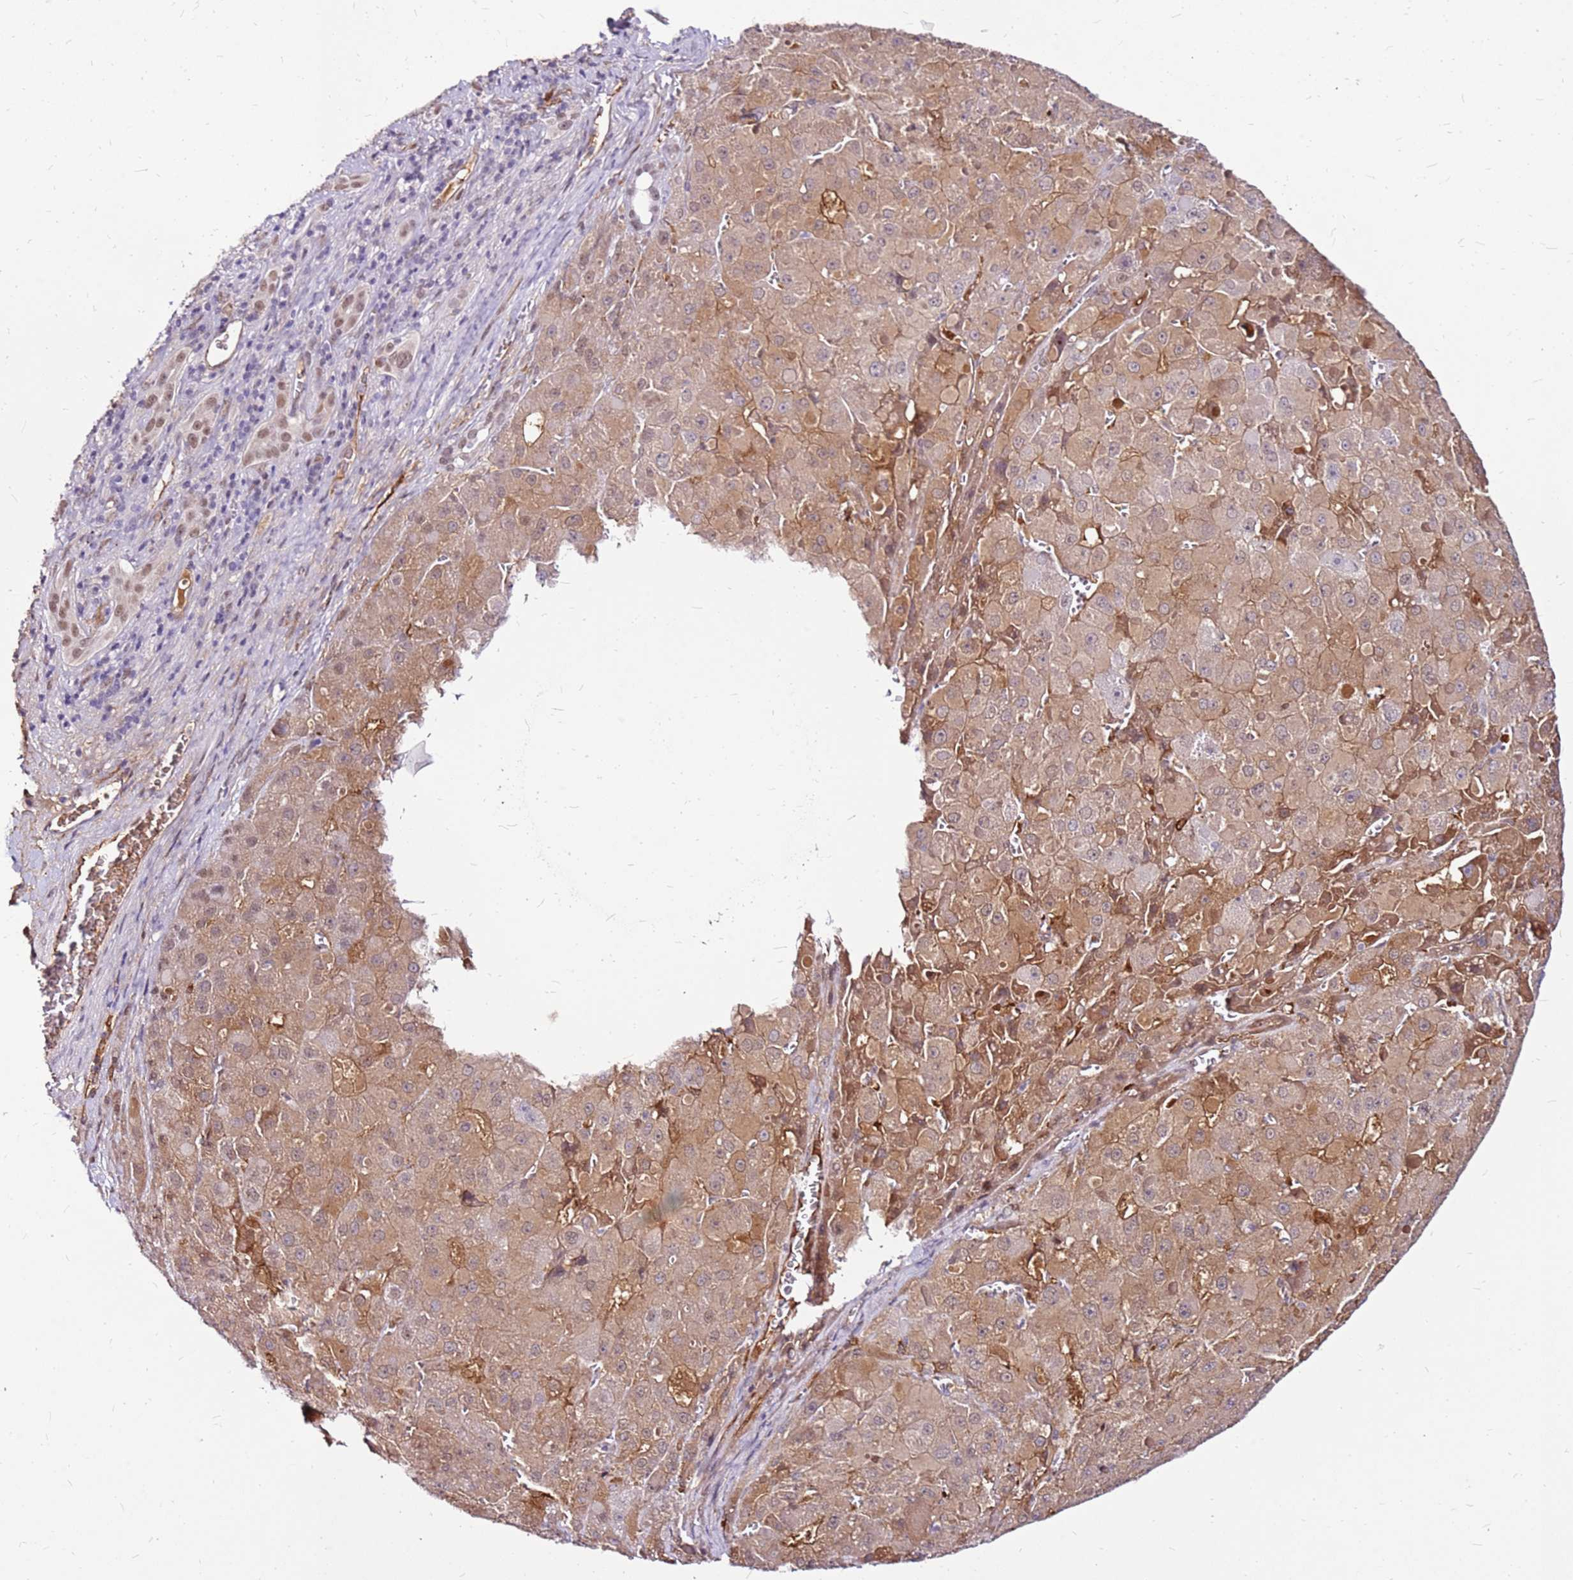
{"staining": {"intensity": "moderate", "quantity": ">75%", "location": "cytoplasmic/membranous,nuclear"}, "tissue": "liver cancer", "cell_type": "Tumor cells", "image_type": "cancer", "snomed": [{"axis": "morphology", "description": "Carcinoma, Hepatocellular, NOS"}, {"axis": "topography", "description": "Liver"}], "caption": "Immunohistochemistry image of neoplastic tissue: human liver cancer (hepatocellular carcinoma) stained using immunohistochemistry displays medium levels of moderate protein expression localized specifically in the cytoplasmic/membranous and nuclear of tumor cells, appearing as a cytoplasmic/membranous and nuclear brown color.", "gene": "ALDH1A3", "patient": {"sex": "female", "age": 73}}